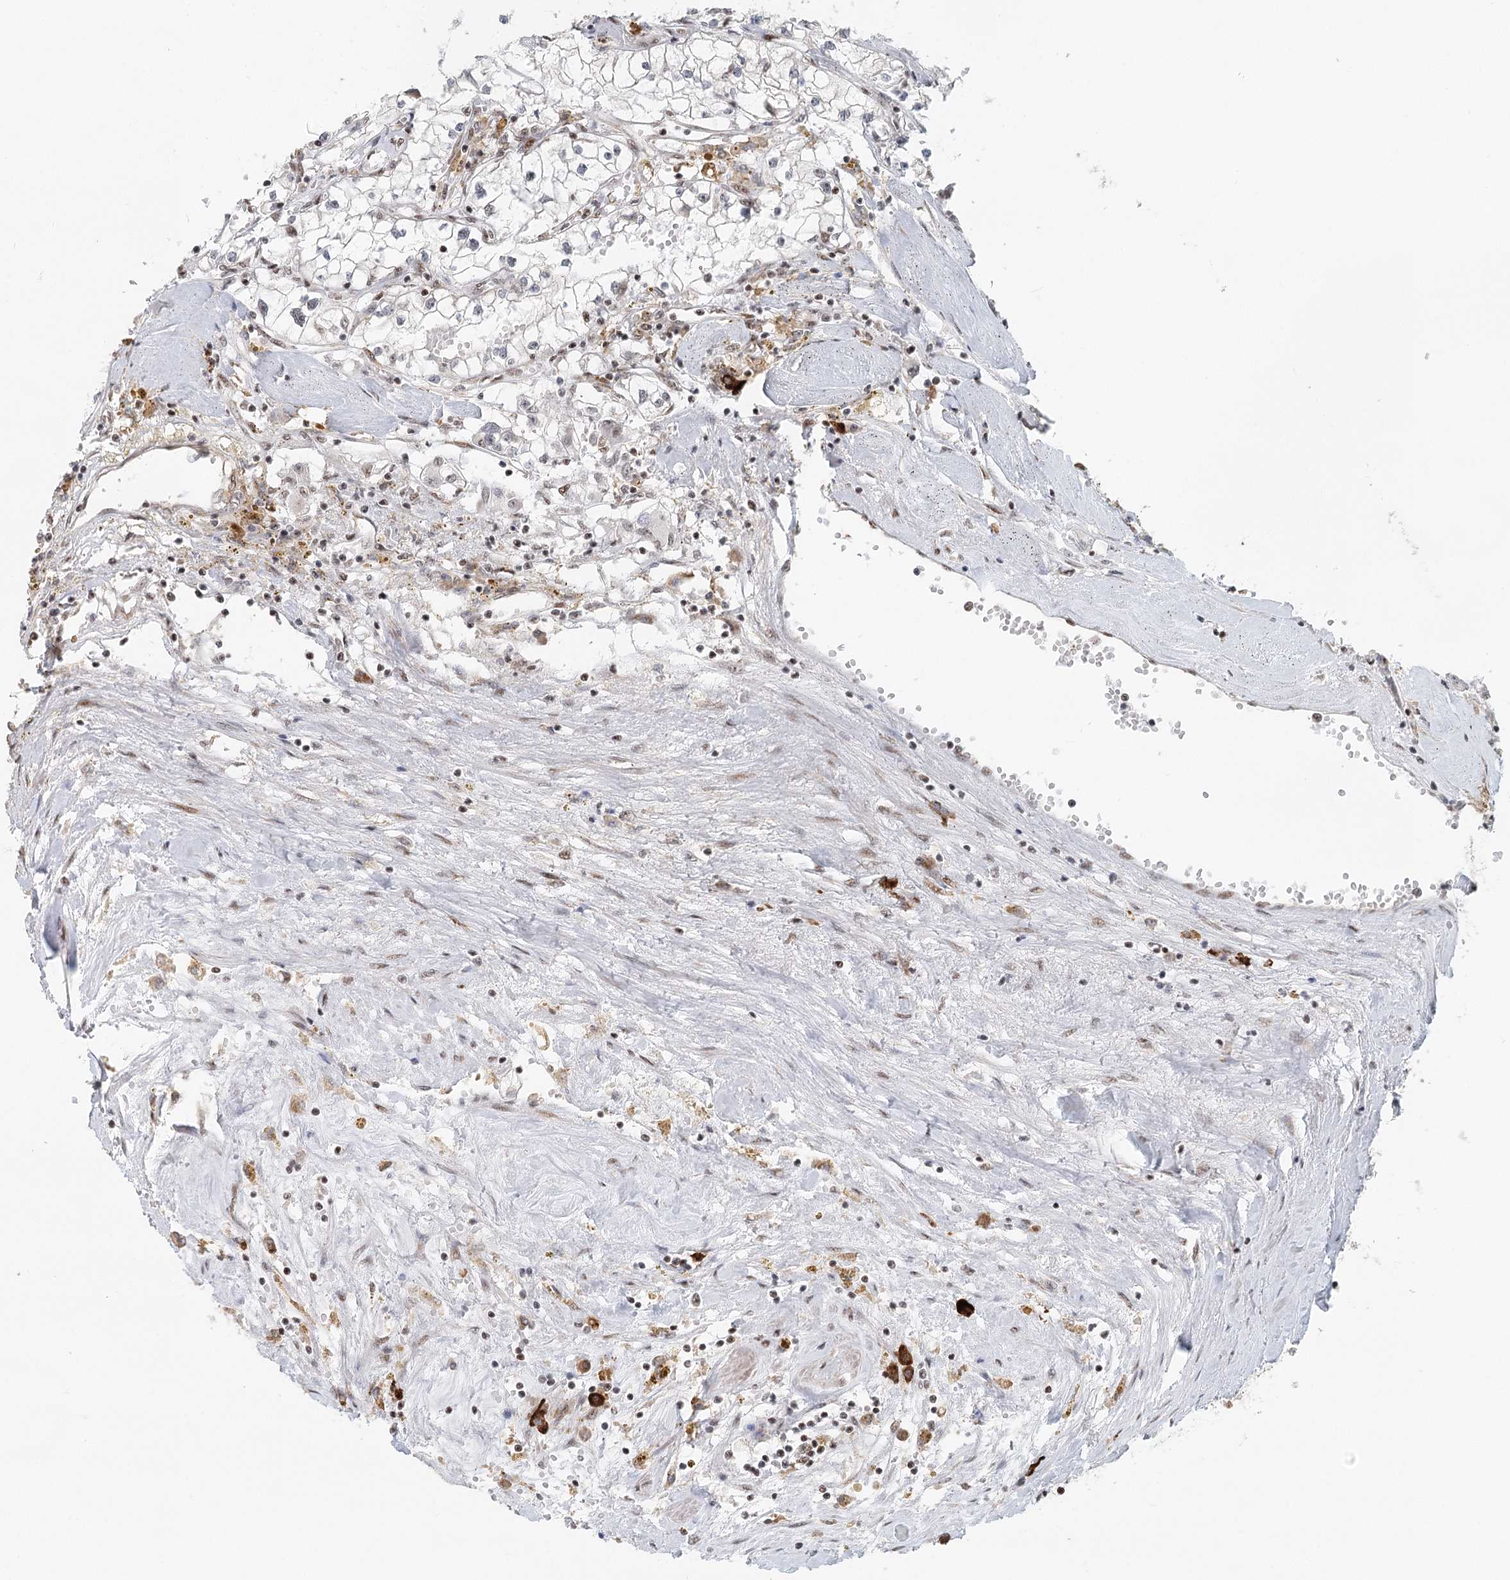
{"staining": {"intensity": "negative", "quantity": "none", "location": "none"}, "tissue": "renal cancer", "cell_type": "Tumor cells", "image_type": "cancer", "snomed": [{"axis": "morphology", "description": "Adenocarcinoma, NOS"}, {"axis": "topography", "description": "Kidney"}], "caption": "The immunohistochemistry (IHC) image has no significant staining in tumor cells of adenocarcinoma (renal) tissue.", "gene": "BNIP5", "patient": {"sex": "male", "age": 56}}